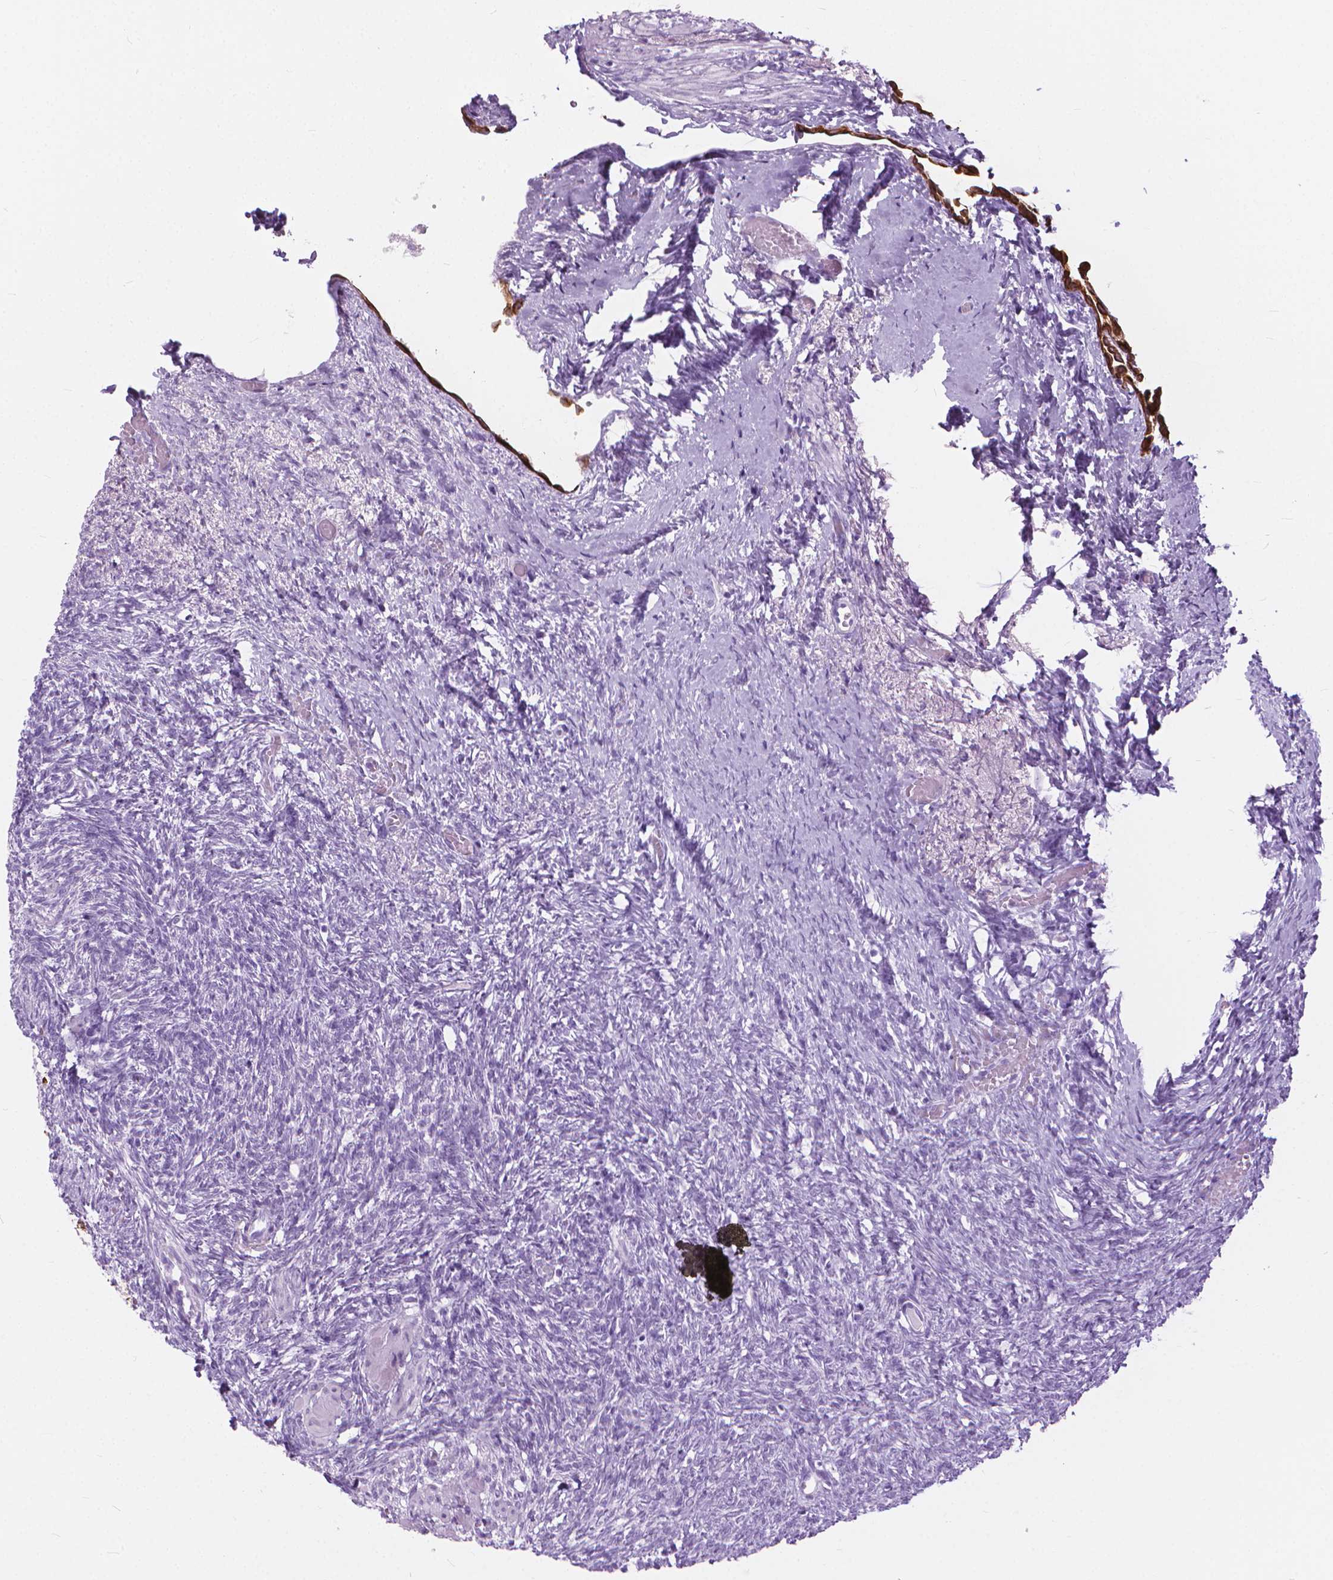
{"staining": {"intensity": "negative", "quantity": "none", "location": "none"}, "tissue": "ovary", "cell_type": "Follicle cells", "image_type": "normal", "snomed": [{"axis": "morphology", "description": "Normal tissue, NOS"}, {"axis": "topography", "description": "Ovary"}], "caption": "Immunohistochemical staining of unremarkable ovary demonstrates no significant positivity in follicle cells. (Stains: DAB (3,3'-diaminobenzidine) immunohistochemistry with hematoxylin counter stain, Microscopy: brightfield microscopy at high magnification).", "gene": "HTR2B", "patient": {"sex": "female", "age": 46}}